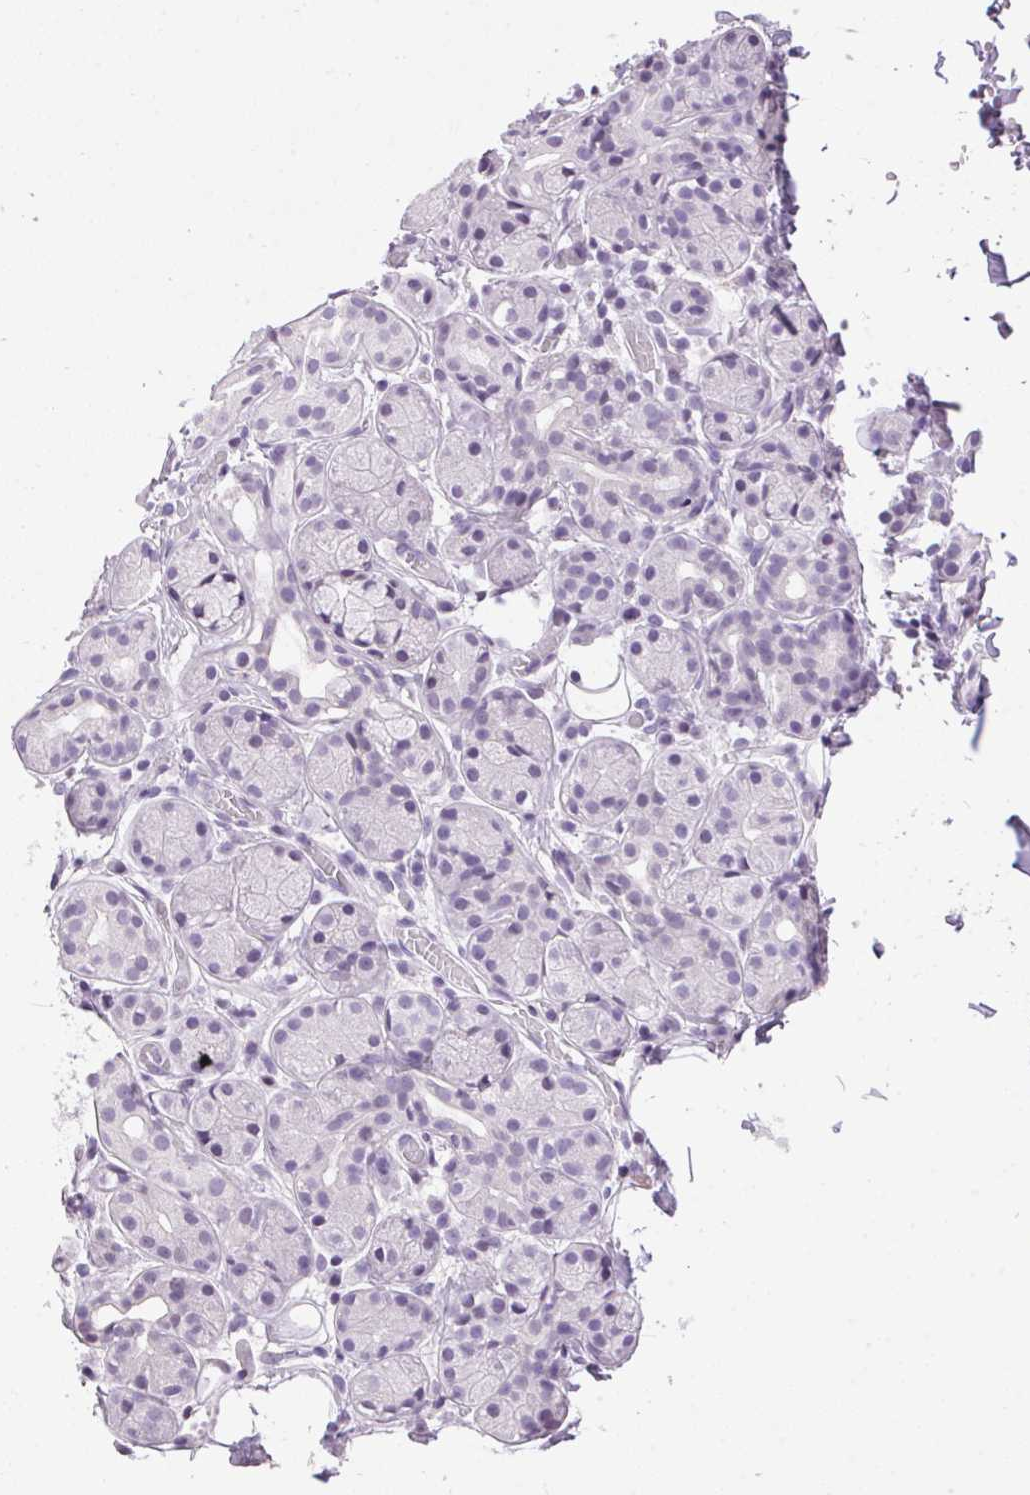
{"staining": {"intensity": "negative", "quantity": "none", "location": "none"}, "tissue": "salivary gland", "cell_type": "Glandular cells", "image_type": "normal", "snomed": [{"axis": "morphology", "description": "Normal tissue, NOS"}, {"axis": "topography", "description": "Salivary gland"}, {"axis": "topography", "description": "Peripheral nerve tissue"}], "caption": "Histopathology image shows no protein expression in glandular cells of benign salivary gland. (DAB IHC, high magnification).", "gene": "TMEM88B", "patient": {"sex": "male", "age": 71}}